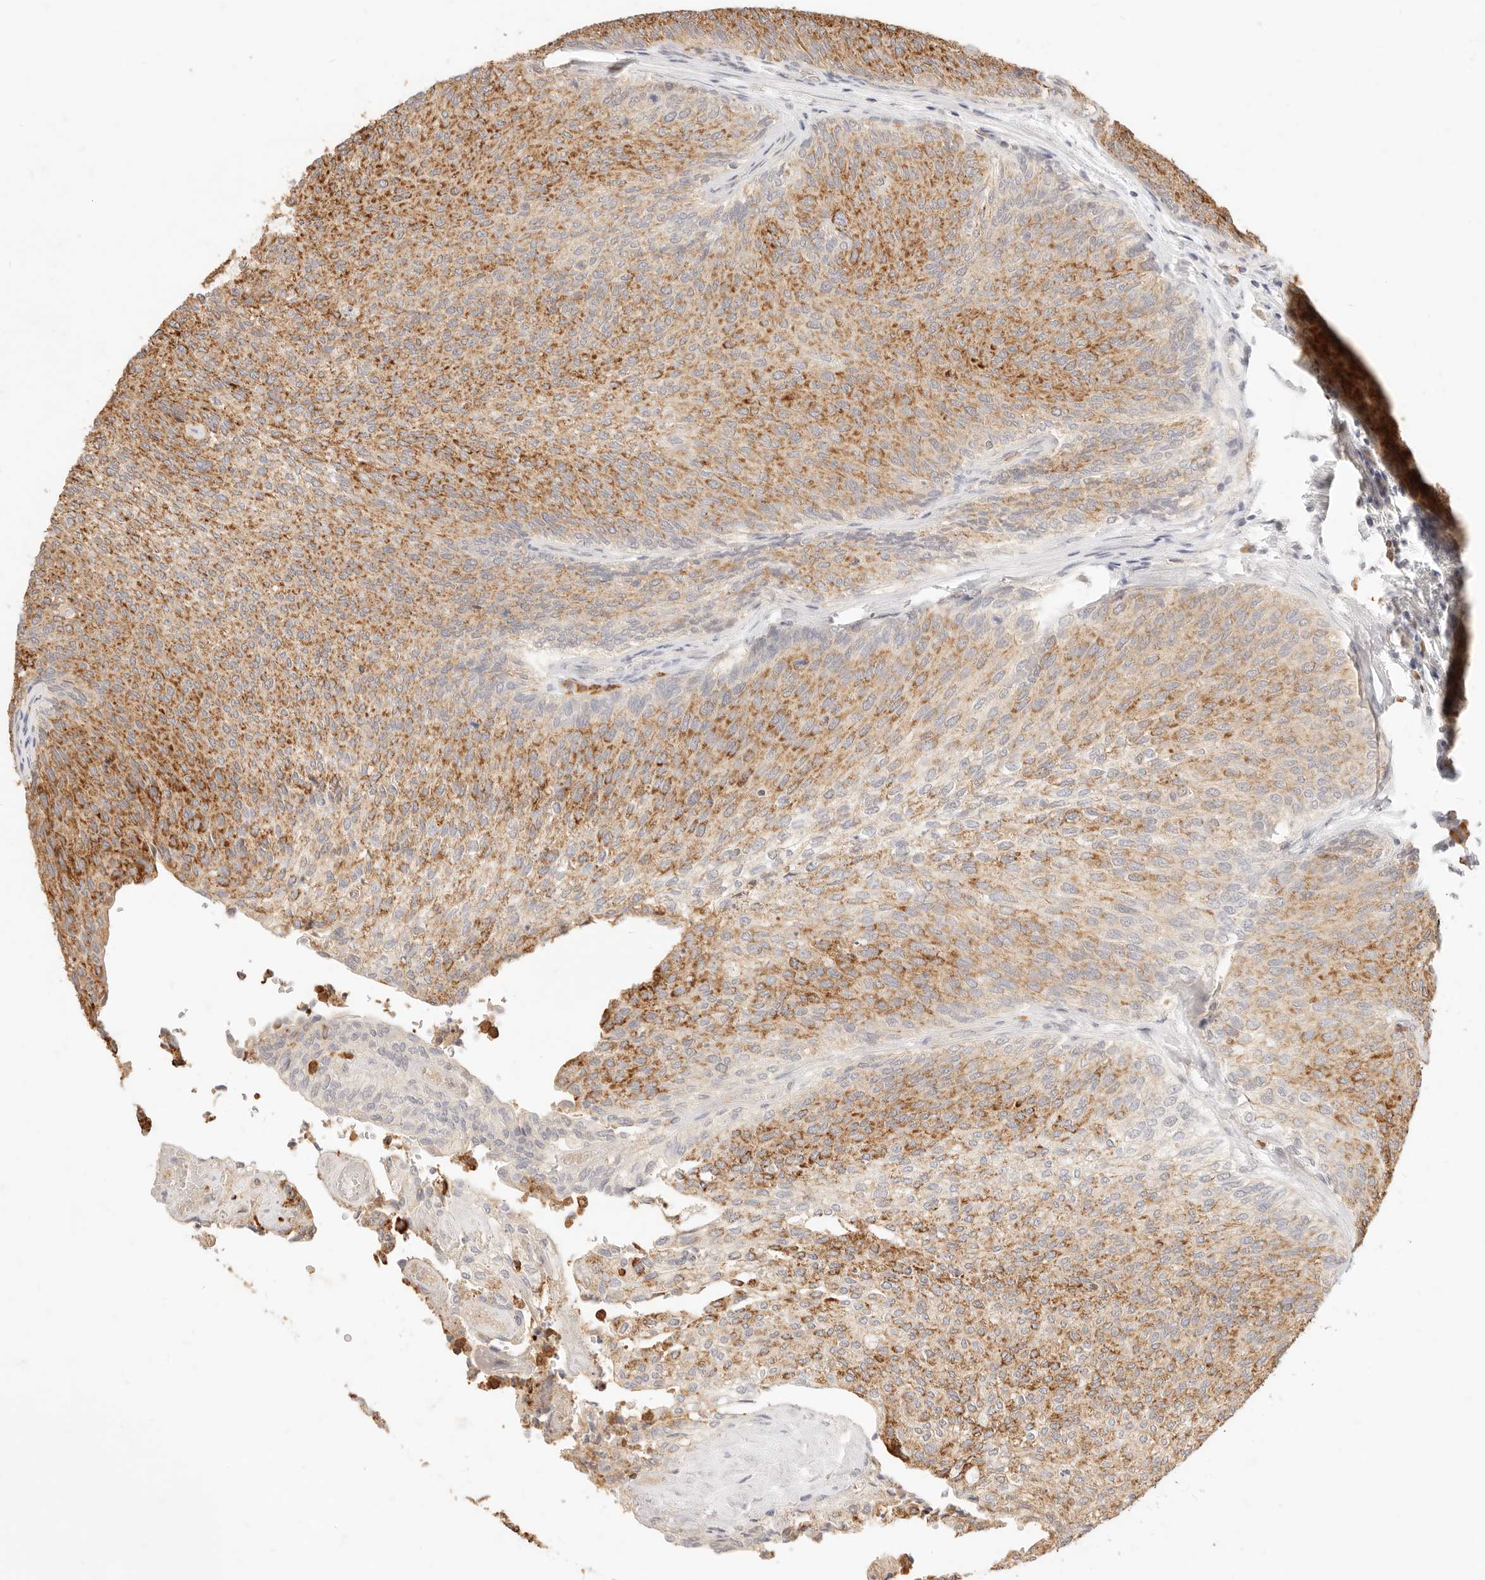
{"staining": {"intensity": "moderate", "quantity": ">75%", "location": "cytoplasmic/membranous"}, "tissue": "urothelial cancer", "cell_type": "Tumor cells", "image_type": "cancer", "snomed": [{"axis": "morphology", "description": "Urothelial carcinoma, Low grade"}, {"axis": "topography", "description": "Urinary bladder"}], "caption": "Protein expression analysis of human low-grade urothelial carcinoma reveals moderate cytoplasmic/membranous staining in about >75% of tumor cells. (brown staining indicates protein expression, while blue staining denotes nuclei).", "gene": "TMTC2", "patient": {"sex": "female", "age": 79}}